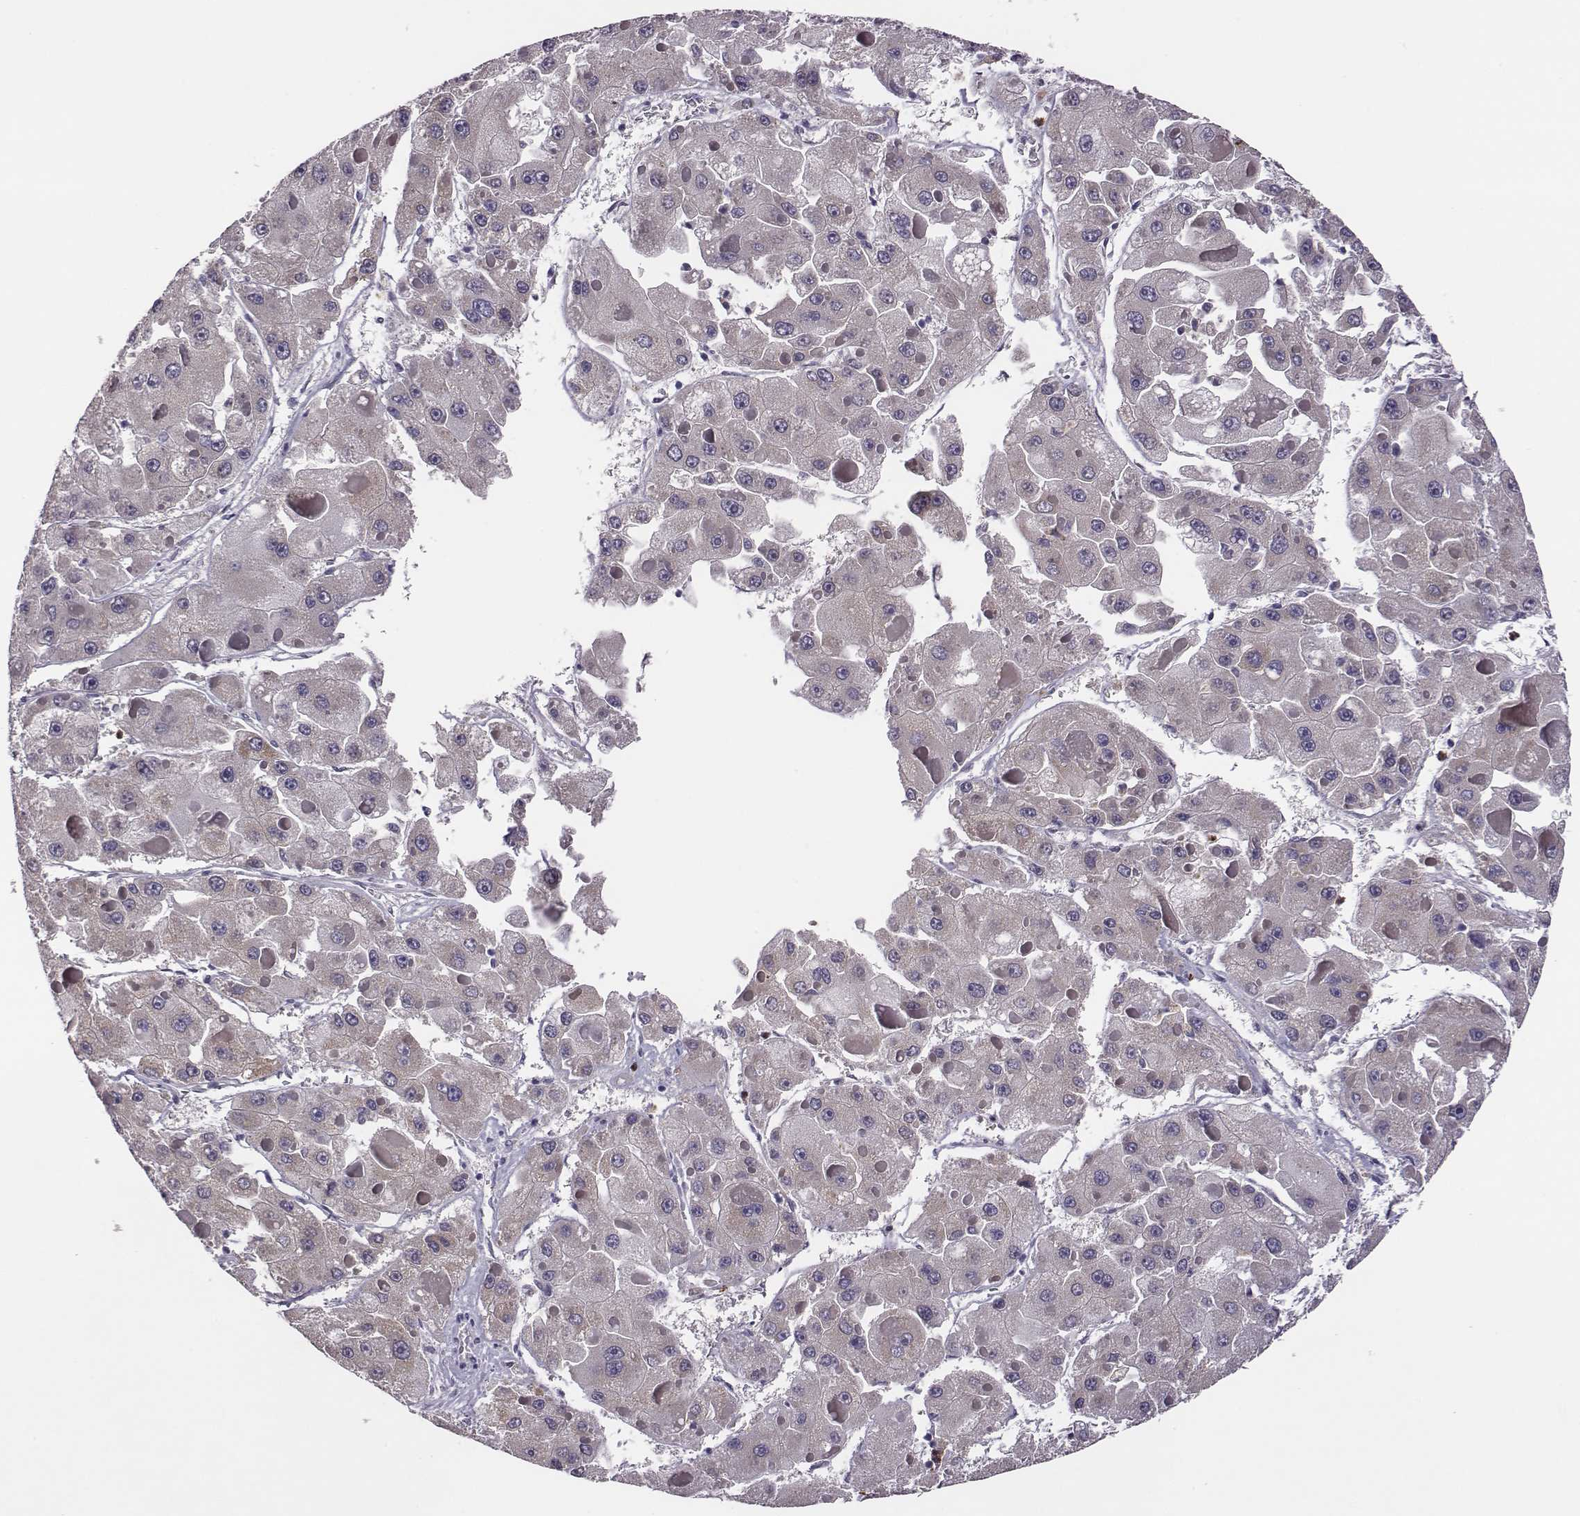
{"staining": {"intensity": "negative", "quantity": "none", "location": "none"}, "tissue": "liver cancer", "cell_type": "Tumor cells", "image_type": "cancer", "snomed": [{"axis": "morphology", "description": "Carcinoma, Hepatocellular, NOS"}, {"axis": "topography", "description": "Liver"}], "caption": "Tumor cells are negative for brown protein staining in liver hepatocellular carcinoma.", "gene": "KMO", "patient": {"sex": "female", "age": 73}}